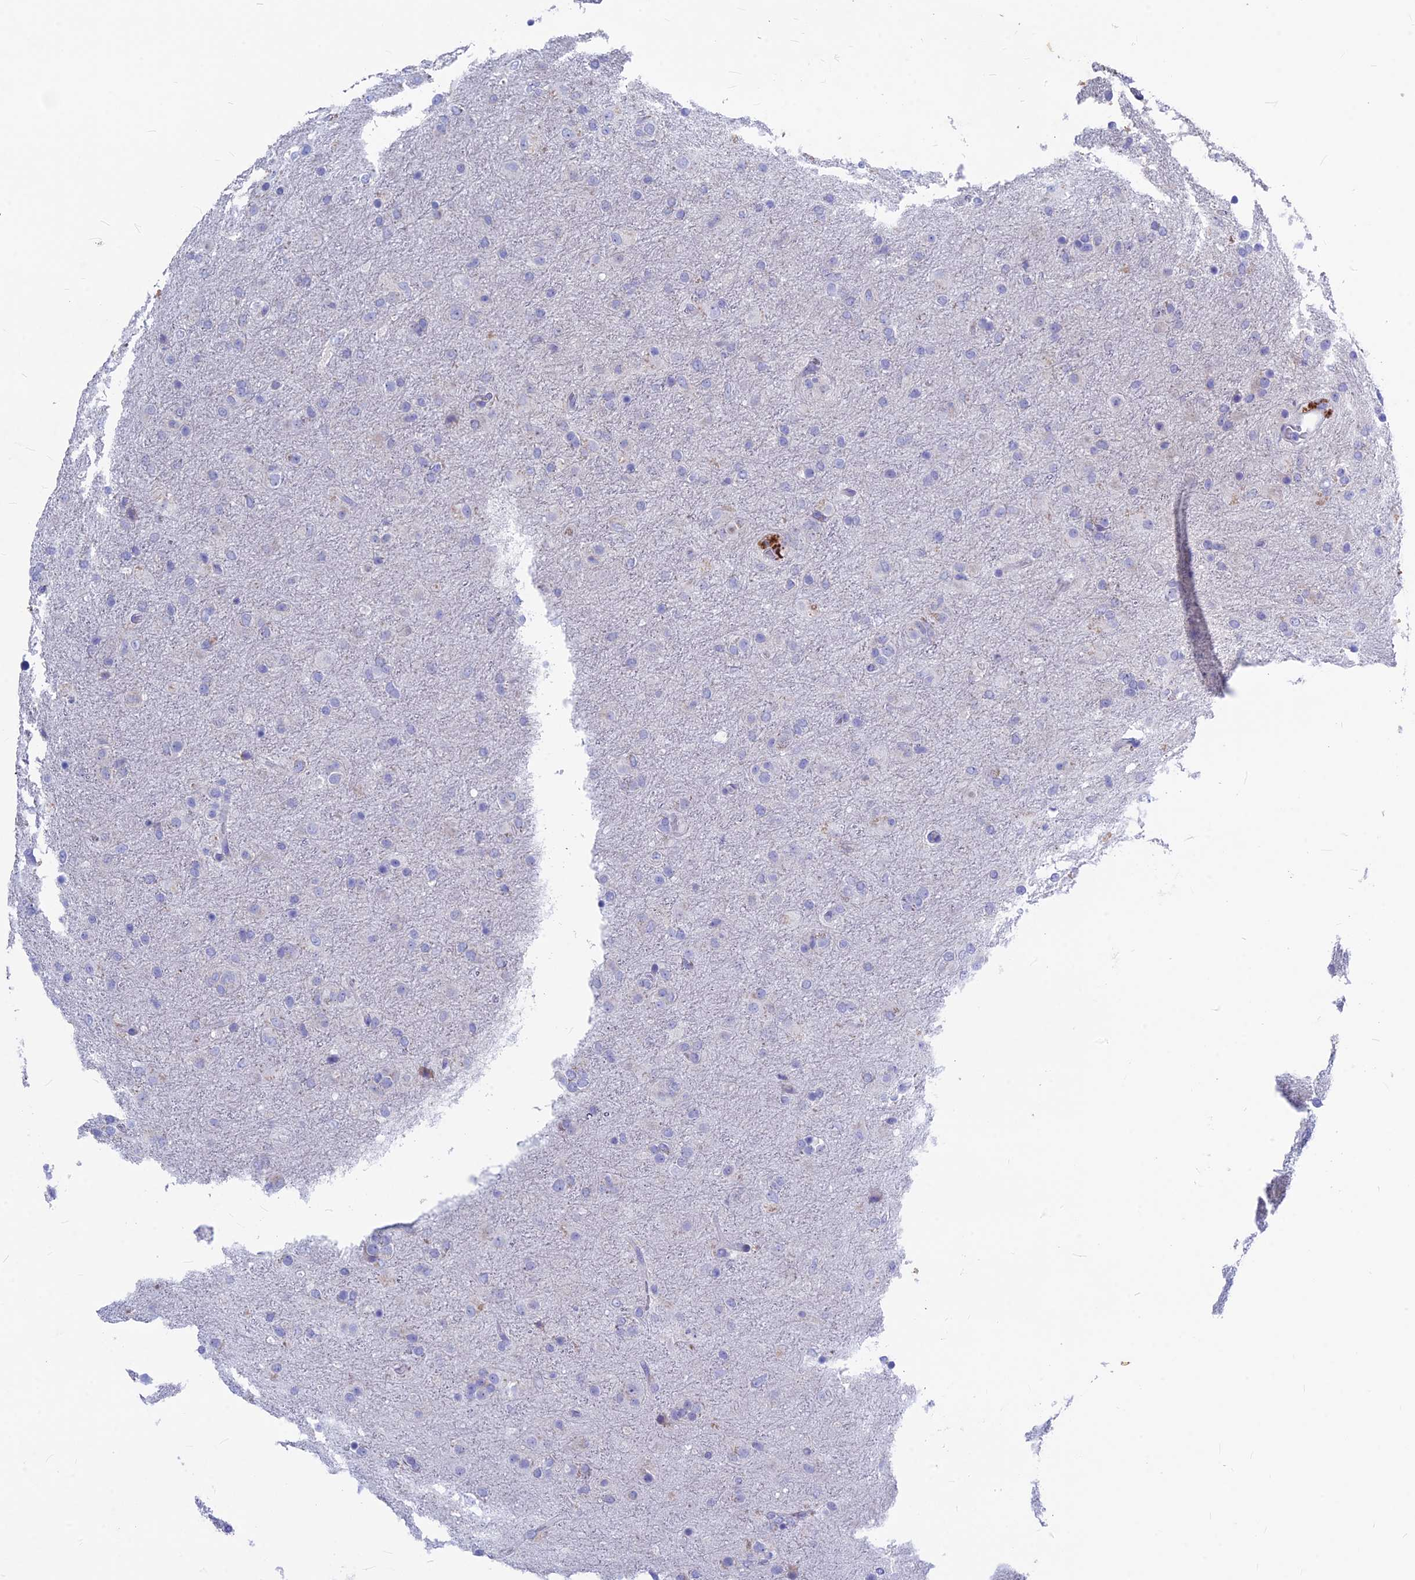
{"staining": {"intensity": "negative", "quantity": "none", "location": "none"}, "tissue": "glioma", "cell_type": "Tumor cells", "image_type": "cancer", "snomed": [{"axis": "morphology", "description": "Glioma, malignant, Low grade"}, {"axis": "topography", "description": "Brain"}], "caption": "IHC micrograph of malignant glioma (low-grade) stained for a protein (brown), which exhibits no staining in tumor cells. Brightfield microscopy of immunohistochemistry stained with DAB (3,3'-diaminobenzidine) (brown) and hematoxylin (blue), captured at high magnification.", "gene": "SNTN", "patient": {"sex": "male", "age": 65}}